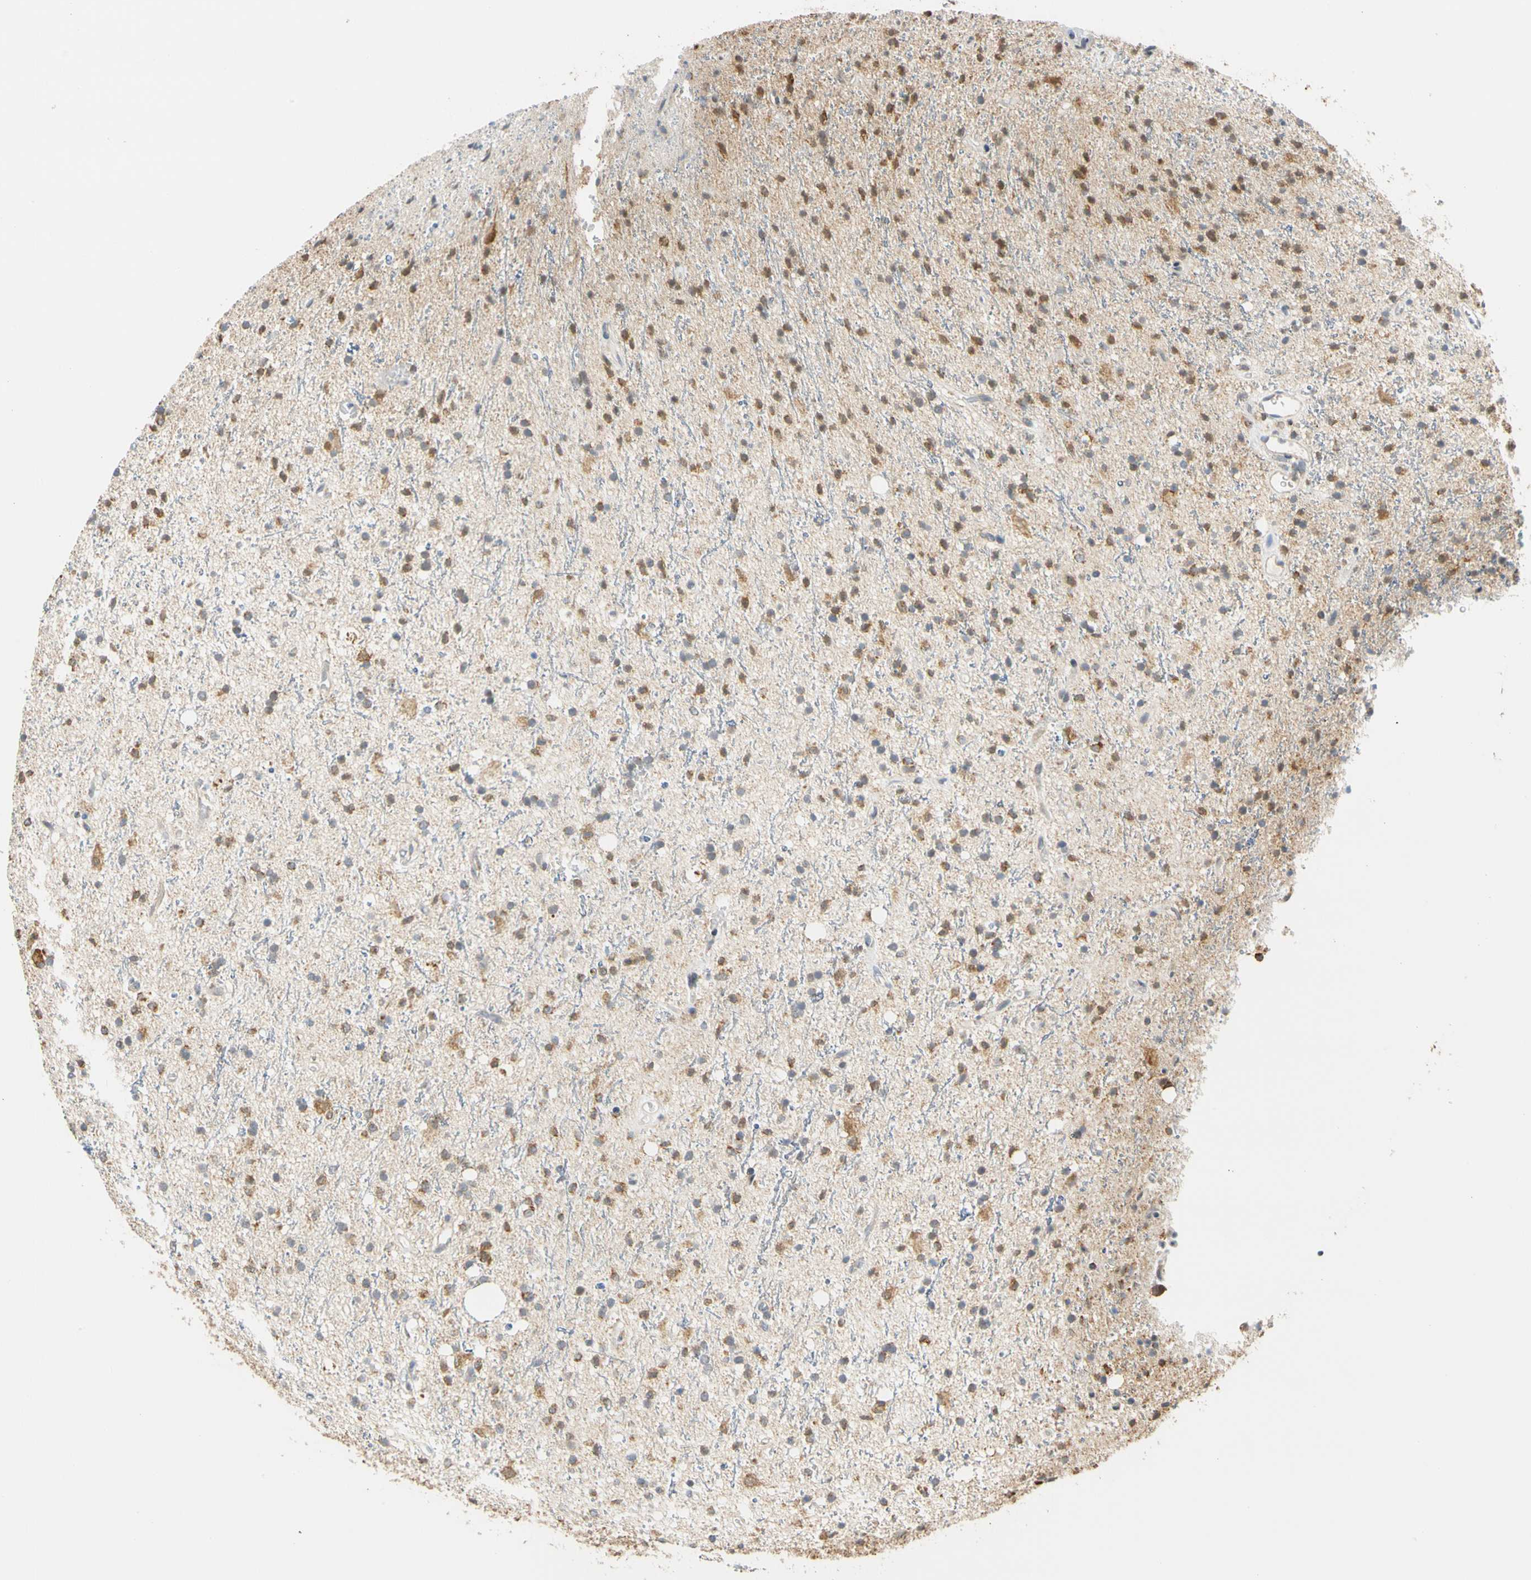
{"staining": {"intensity": "moderate", "quantity": "25%-75%", "location": "cytoplasmic/membranous"}, "tissue": "glioma", "cell_type": "Tumor cells", "image_type": "cancer", "snomed": [{"axis": "morphology", "description": "Glioma, malignant, High grade"}, {"axis": "topography", "description": "Brain"}], "caption": "Moderate cytoplasmic/membranous protein staining is appreciated in about 25%-75% of tumor cells in high-grade glioma (malignant). (Stains: DAB (3,3'-diaminobenzidine) in brown, nuclei in blue, Microscopy: brightfield microscopy at high magnification).", "gene": "SFXN3", "patient": {"sex": "male", "age": 47}}